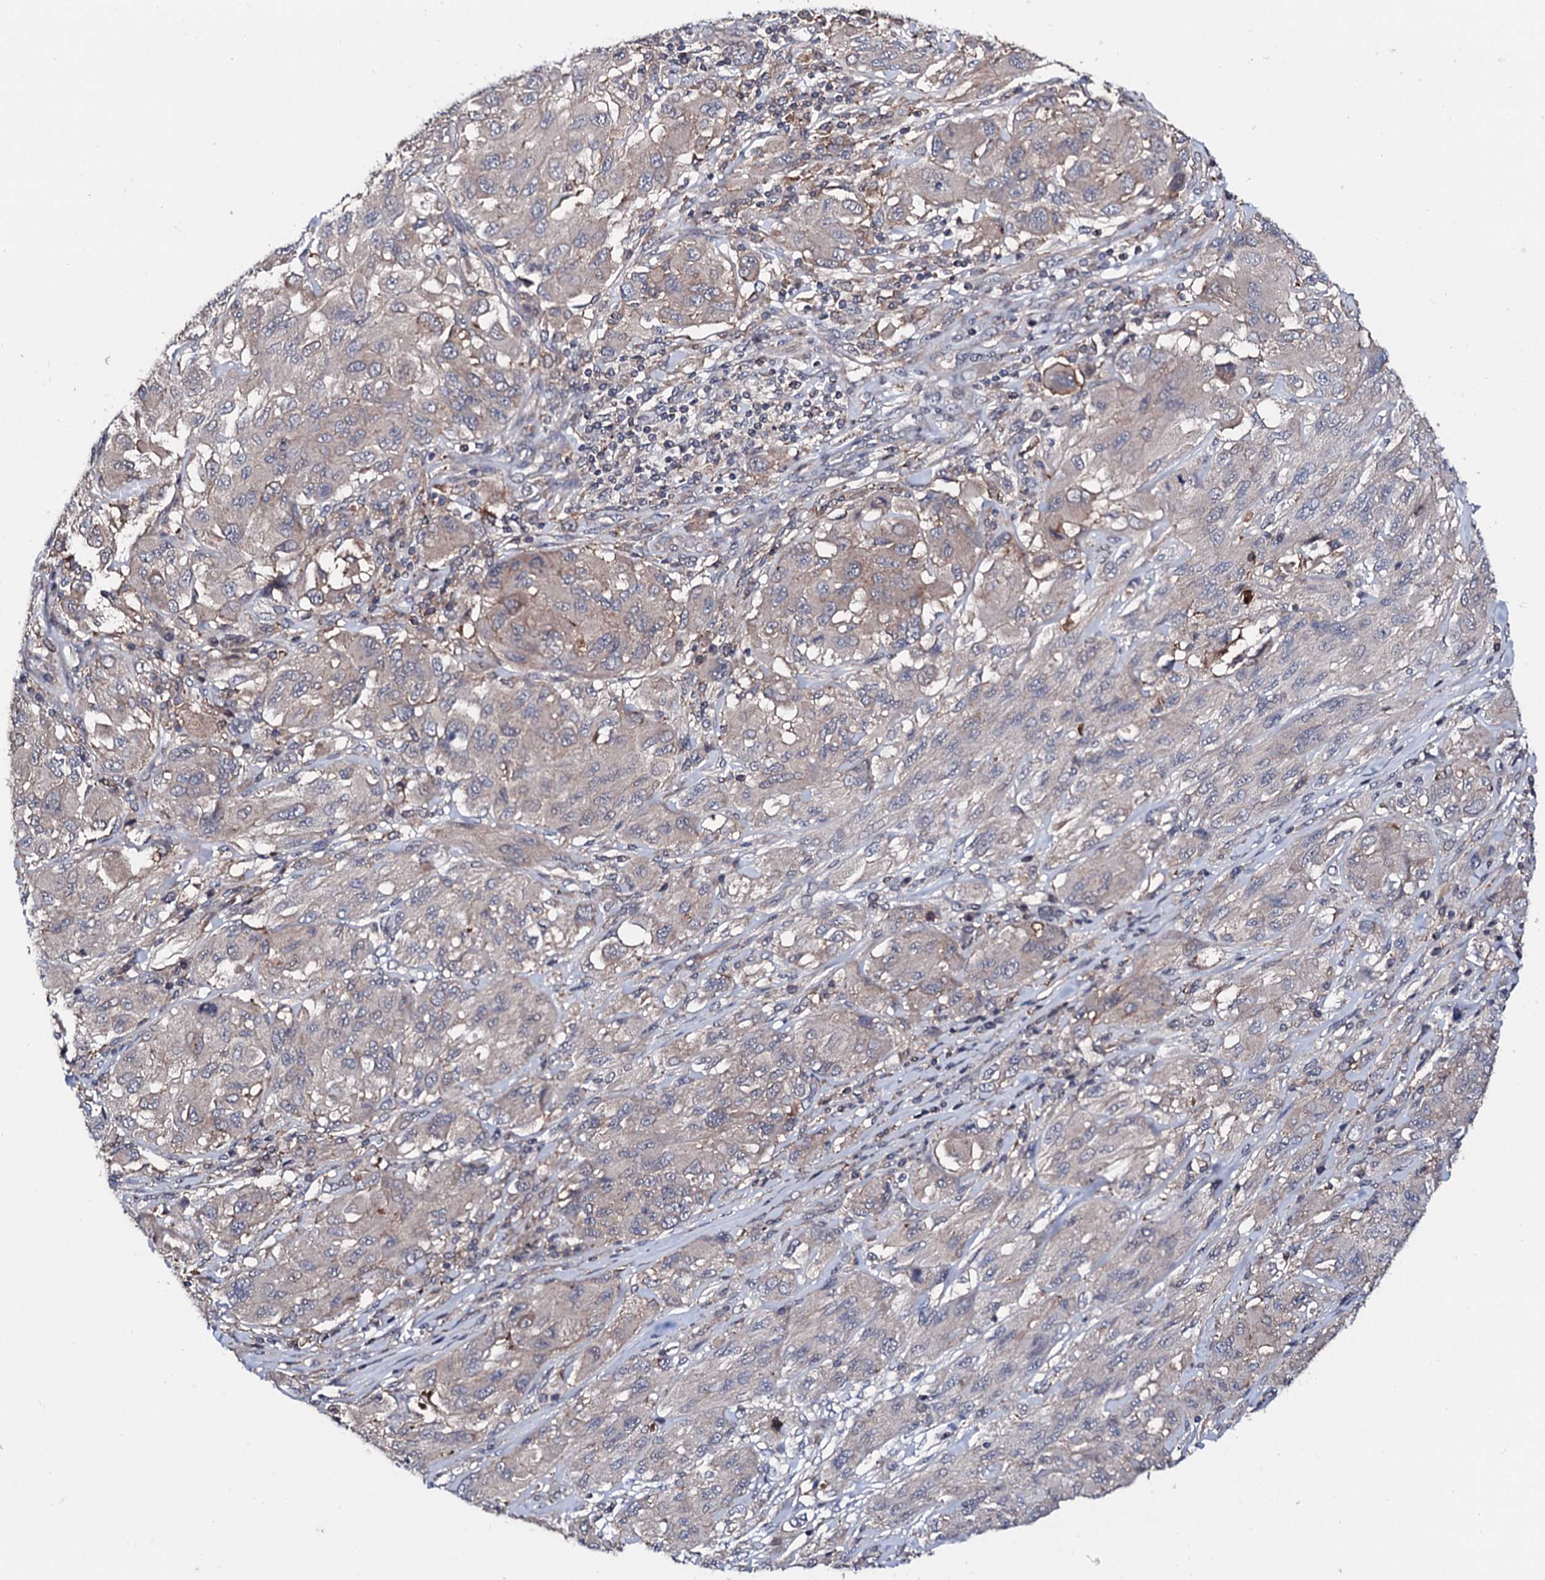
{"staining": {"intensity": "negative", "quantity": "none", "location": "none"}, "tissue": "melanoma", "cell_type": "Tumor cells", "image_type": "cancer", "snomed": [{"axis": "morphology", "description": "Malignant melanoma, NOS"}, {"axis": "topography", "description": "Skin"}], "caption": "Tumor cells are negative for brown protein staining in melanoma.", "gene": "EDC3", "patient": {"sex": "female", "age": 91}}